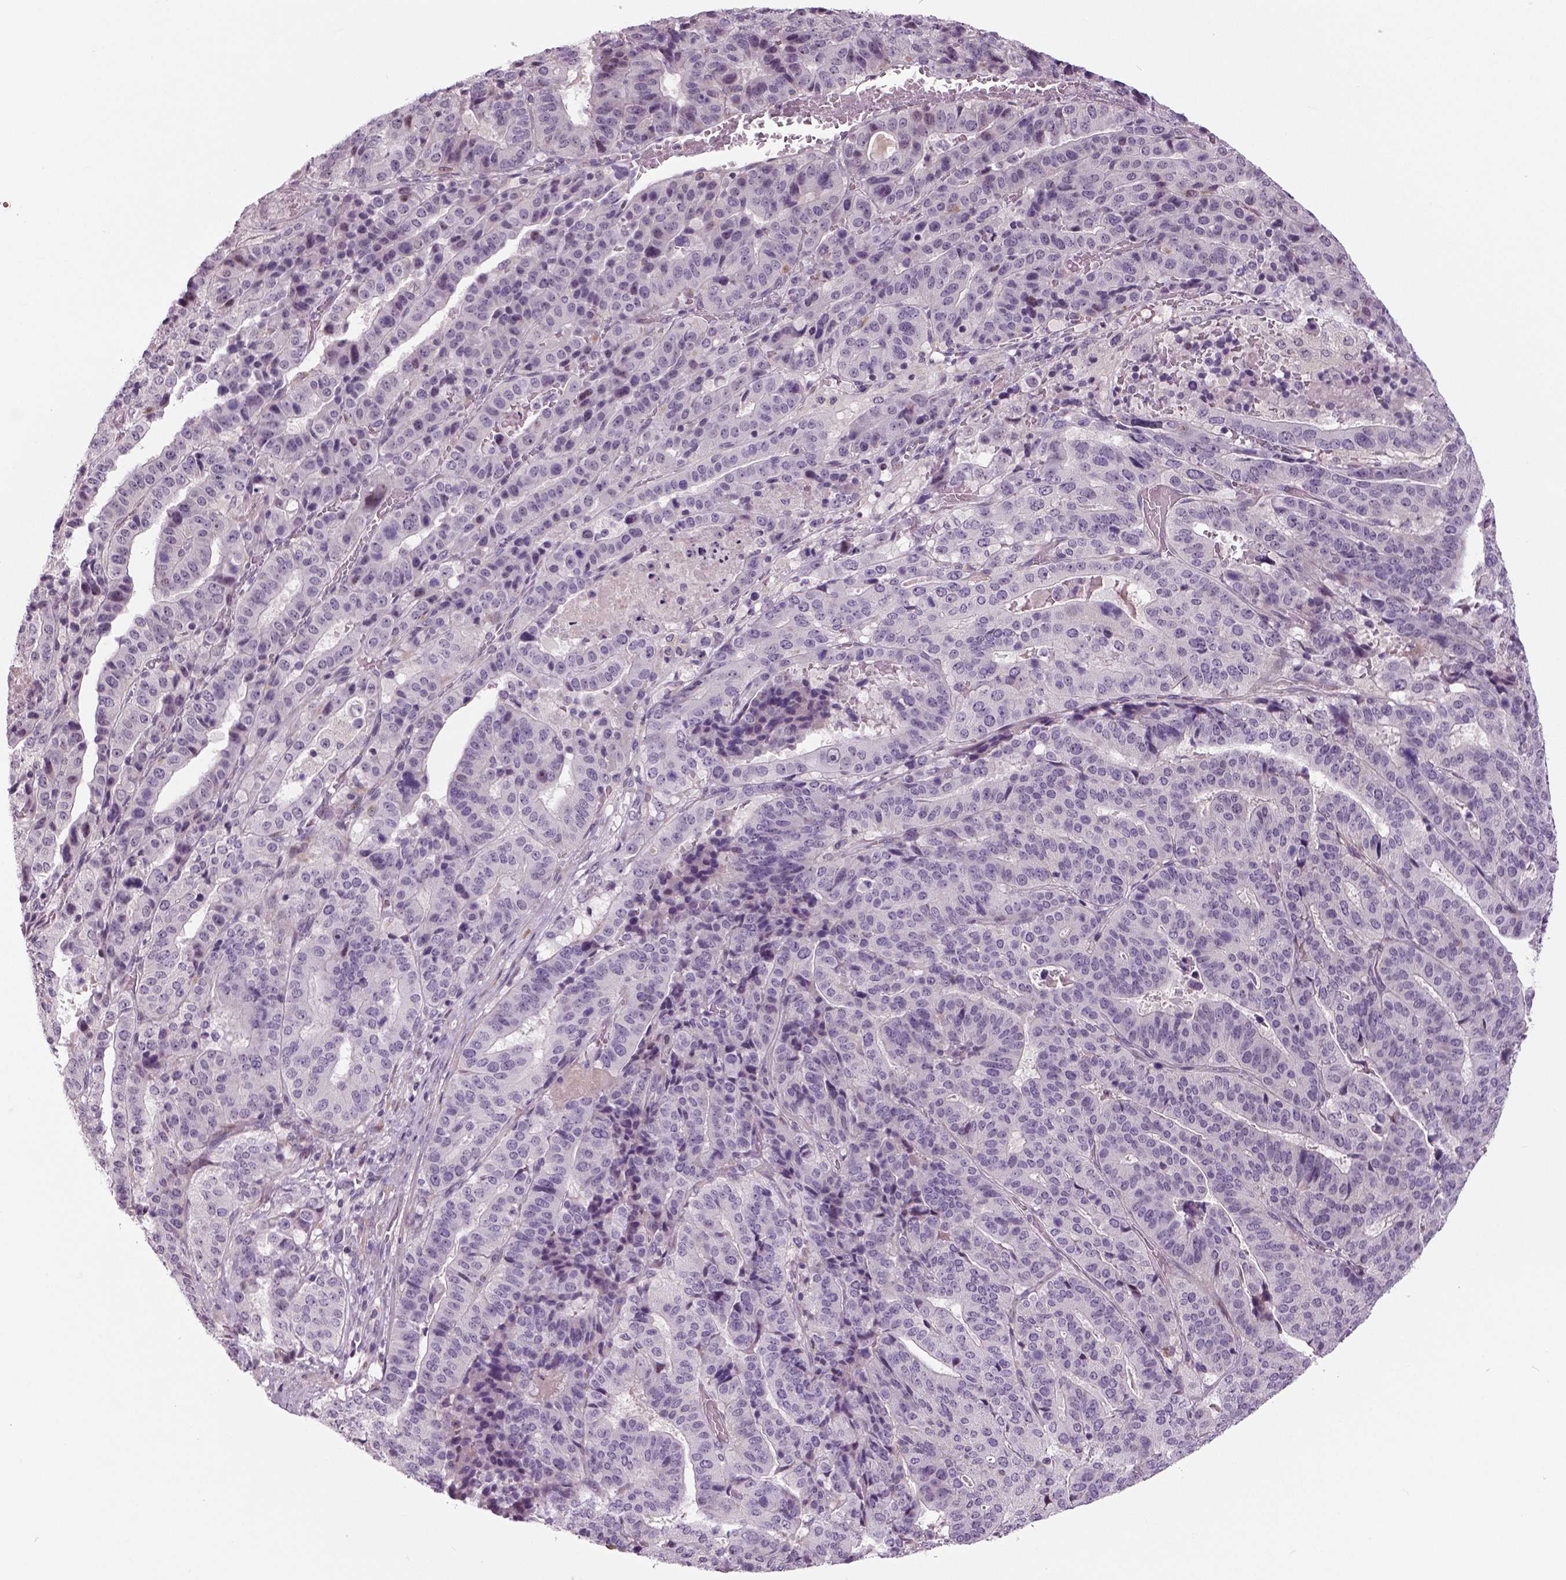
{"staining": {"intensity": "negative", "quantity": "none", "location": "none"}, "tissue": "stomach cancer", "cell_type": "Tumor cells", "image_type": "cancer", "snomed": [{"axis": "morphology", "description": "Adenocarcinoma, NOS"}, {"axis": "topography", "description": "Stomach"}], "caption": "Tumor cells show no significant expression in stomach cancer.", "gene": "NECAB1", "patient": {"sex": "male", "age": 48}}